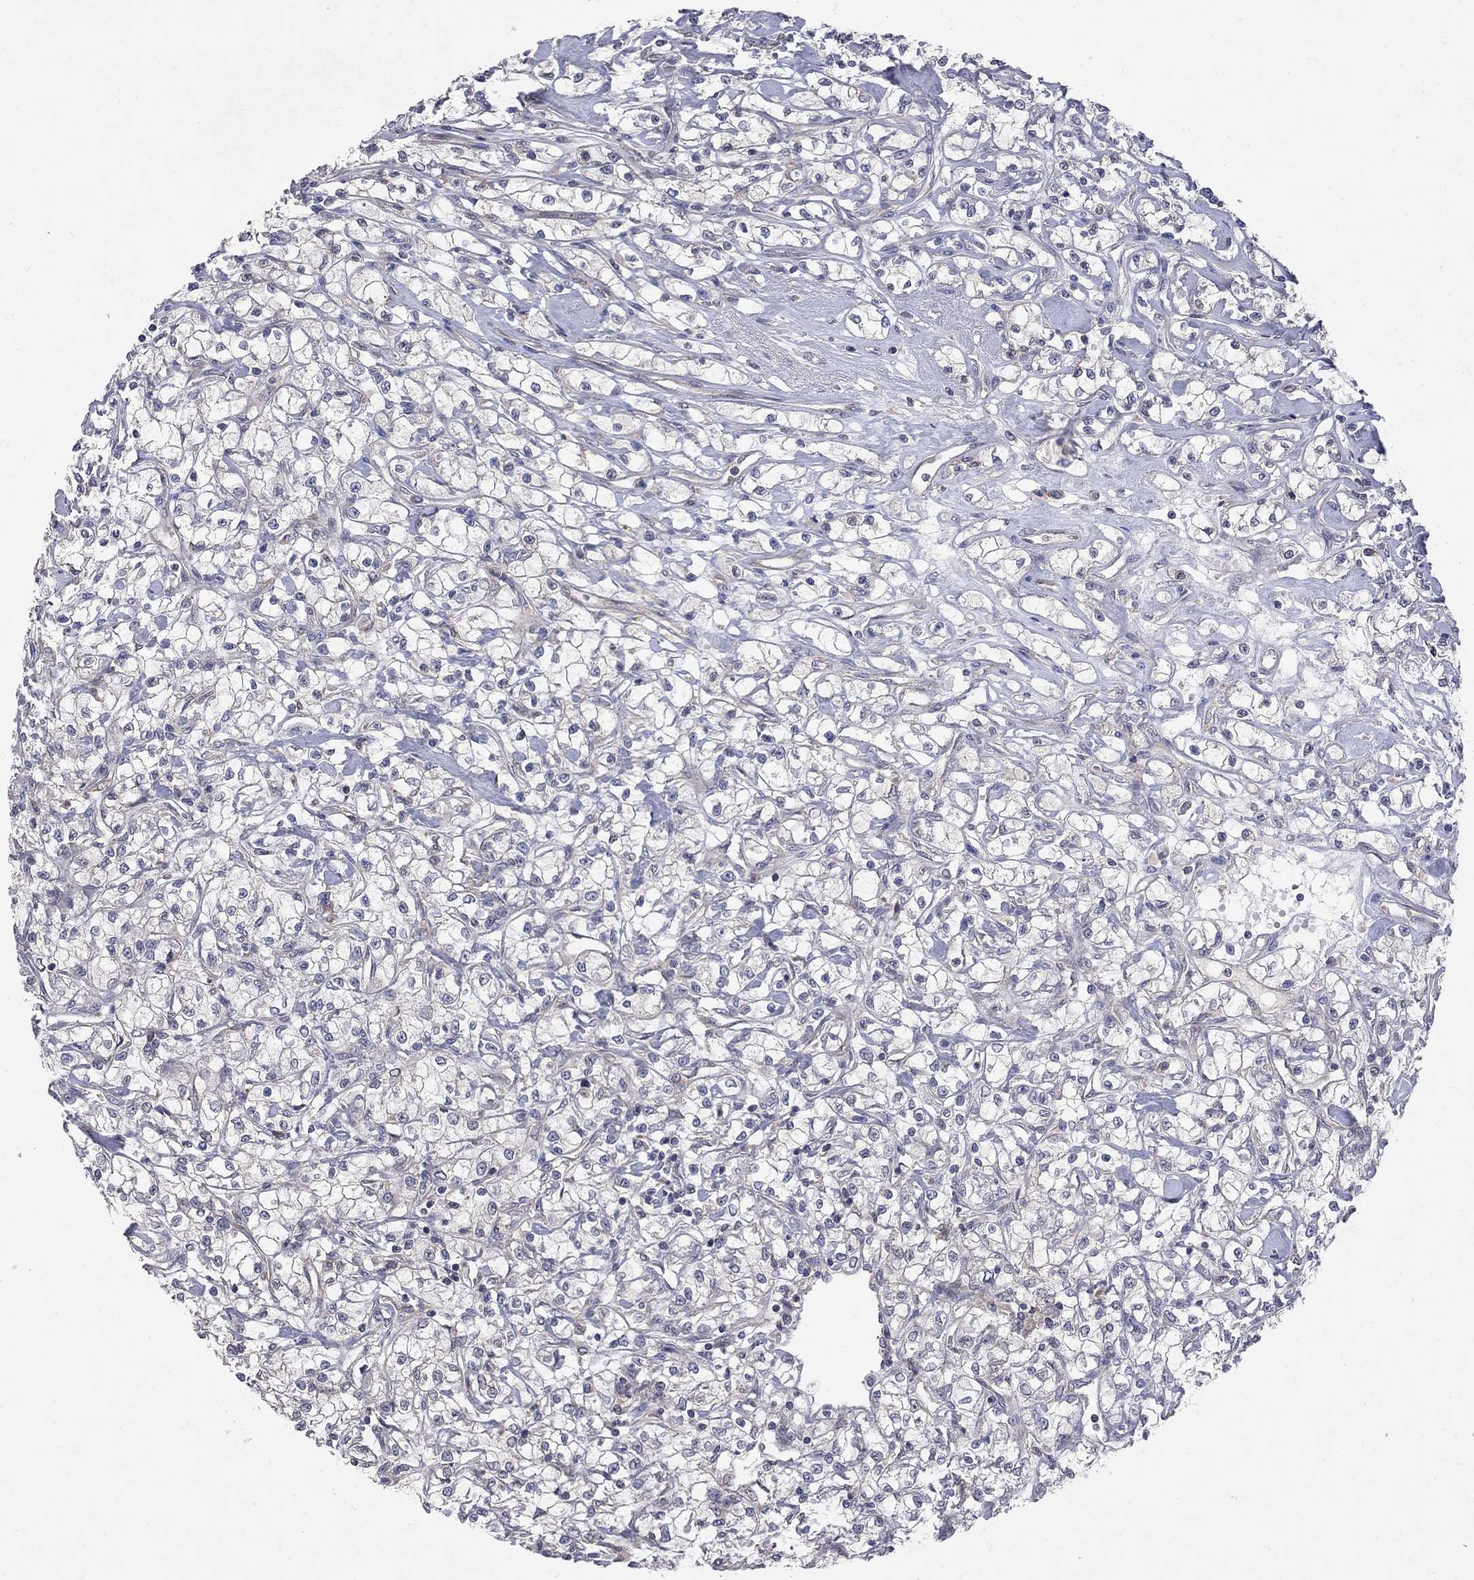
{"staining": {"intensity": "negative", "quantity": "none", "location": "none"}, "tissue": "renal cancer", "cell_type": "Tumor cells", "image_type": "cancer", "snomed": [{"axis": "morphology", "description": "Adenocarcinoma, NOS"}, {"axis": "topography", "description": "Kidney"}], "caption": "The immunohistochemistry (IHC) image has no significant positivity in tumor cells of renal cancer tissue.", "gene": "ABI3", "patient": {"sex": "female", "age": 59}}